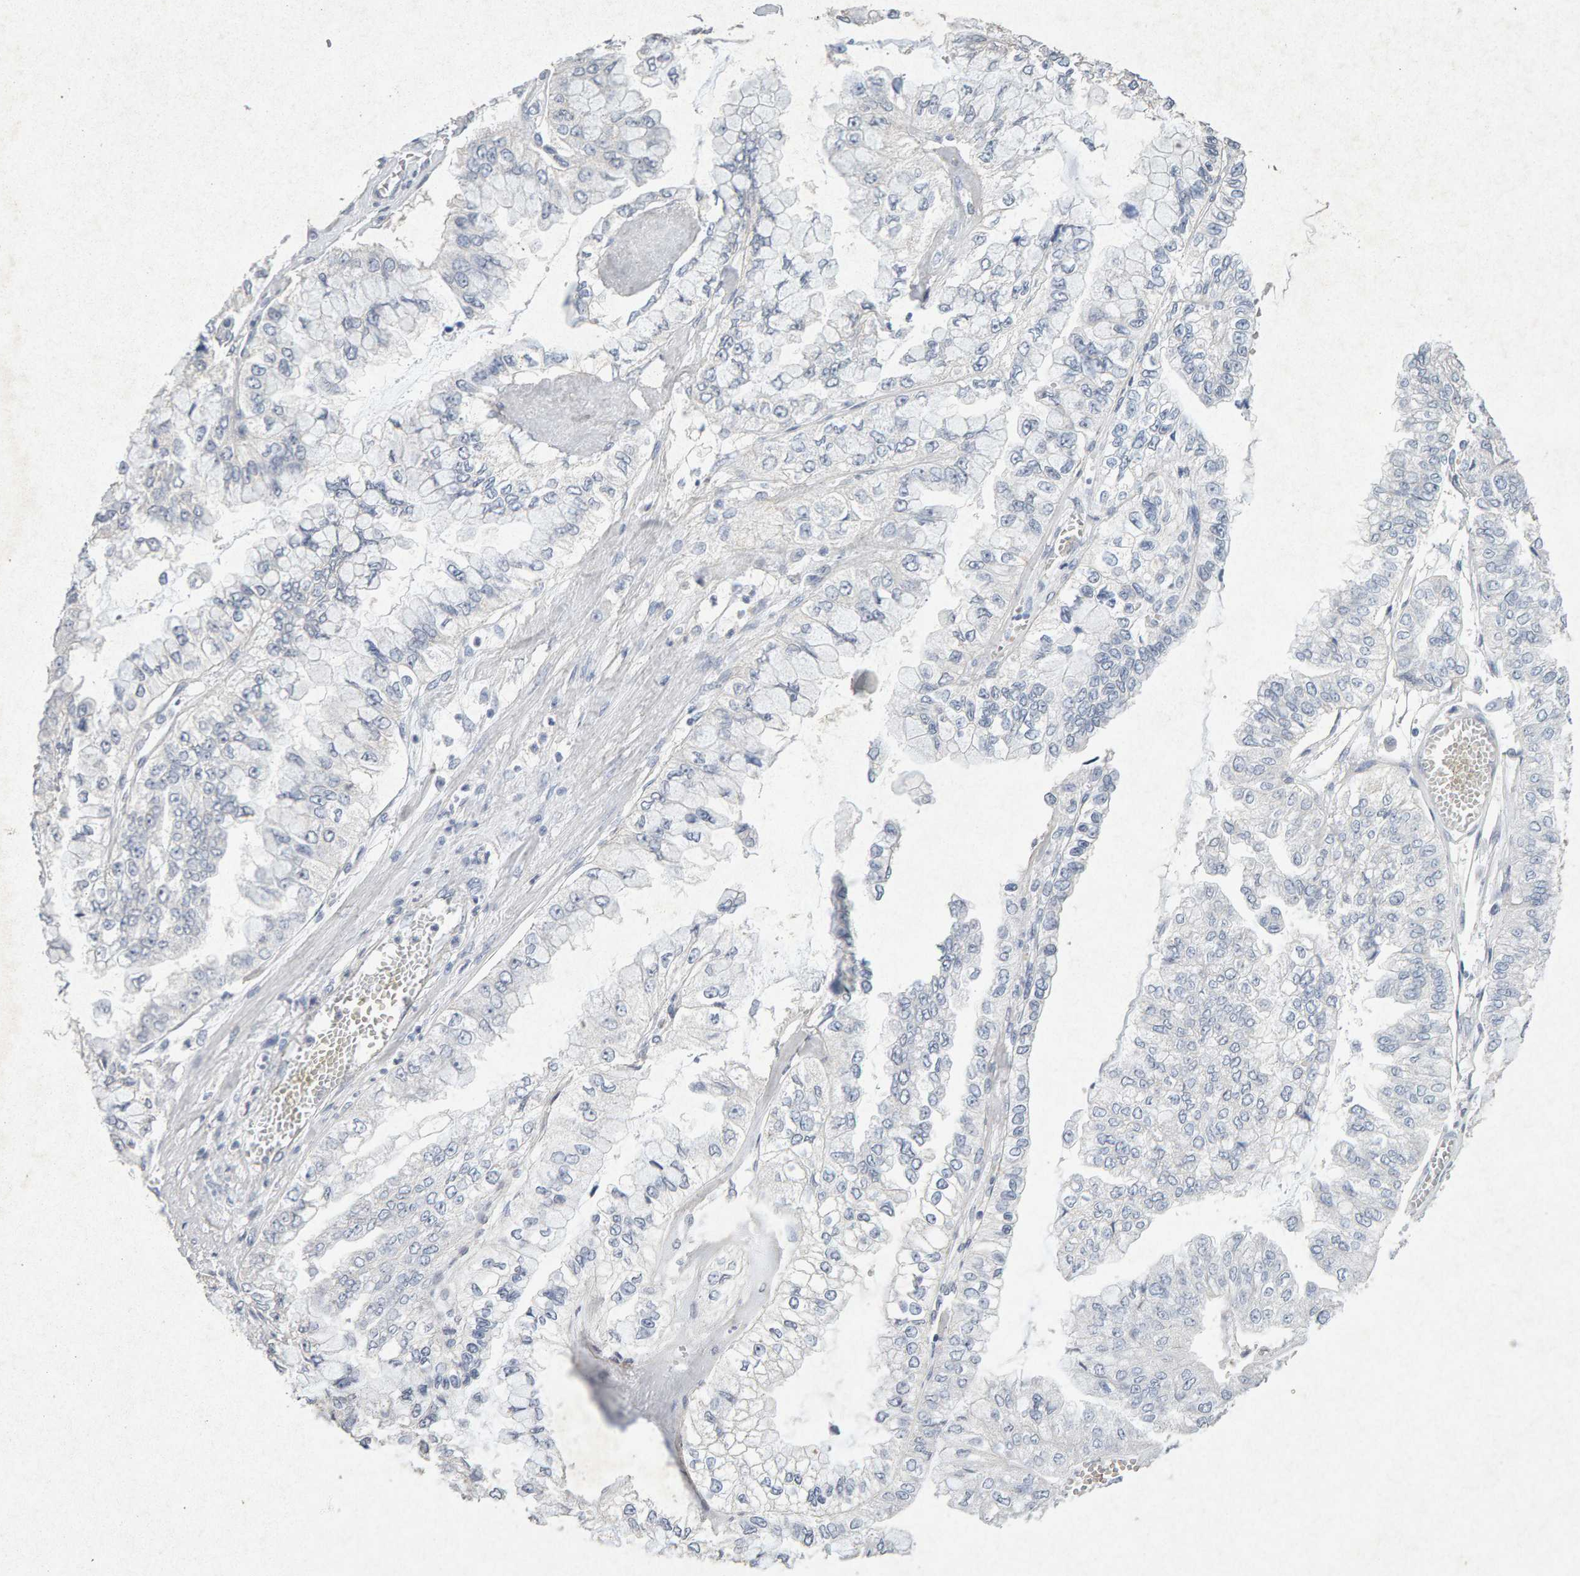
{"staining": {"intensity": "negative", "quantity": "none", "location": "none"}, "tissue": "liver cancer", "cell_type": "Tumor cells", "image_type": "cancer", "snomed": [{"axis": "morphology", "description": "Cholangiocarcinoma"}, {"axis": "topography", "description": "Liver"}], "caption": "Immunohistochemical staining of cholangiocarcinoma (liver) exhibits no significant expression in tumor cells.", "gene": "PTPRM", "patient": {"sex": "female", "age": 79}}